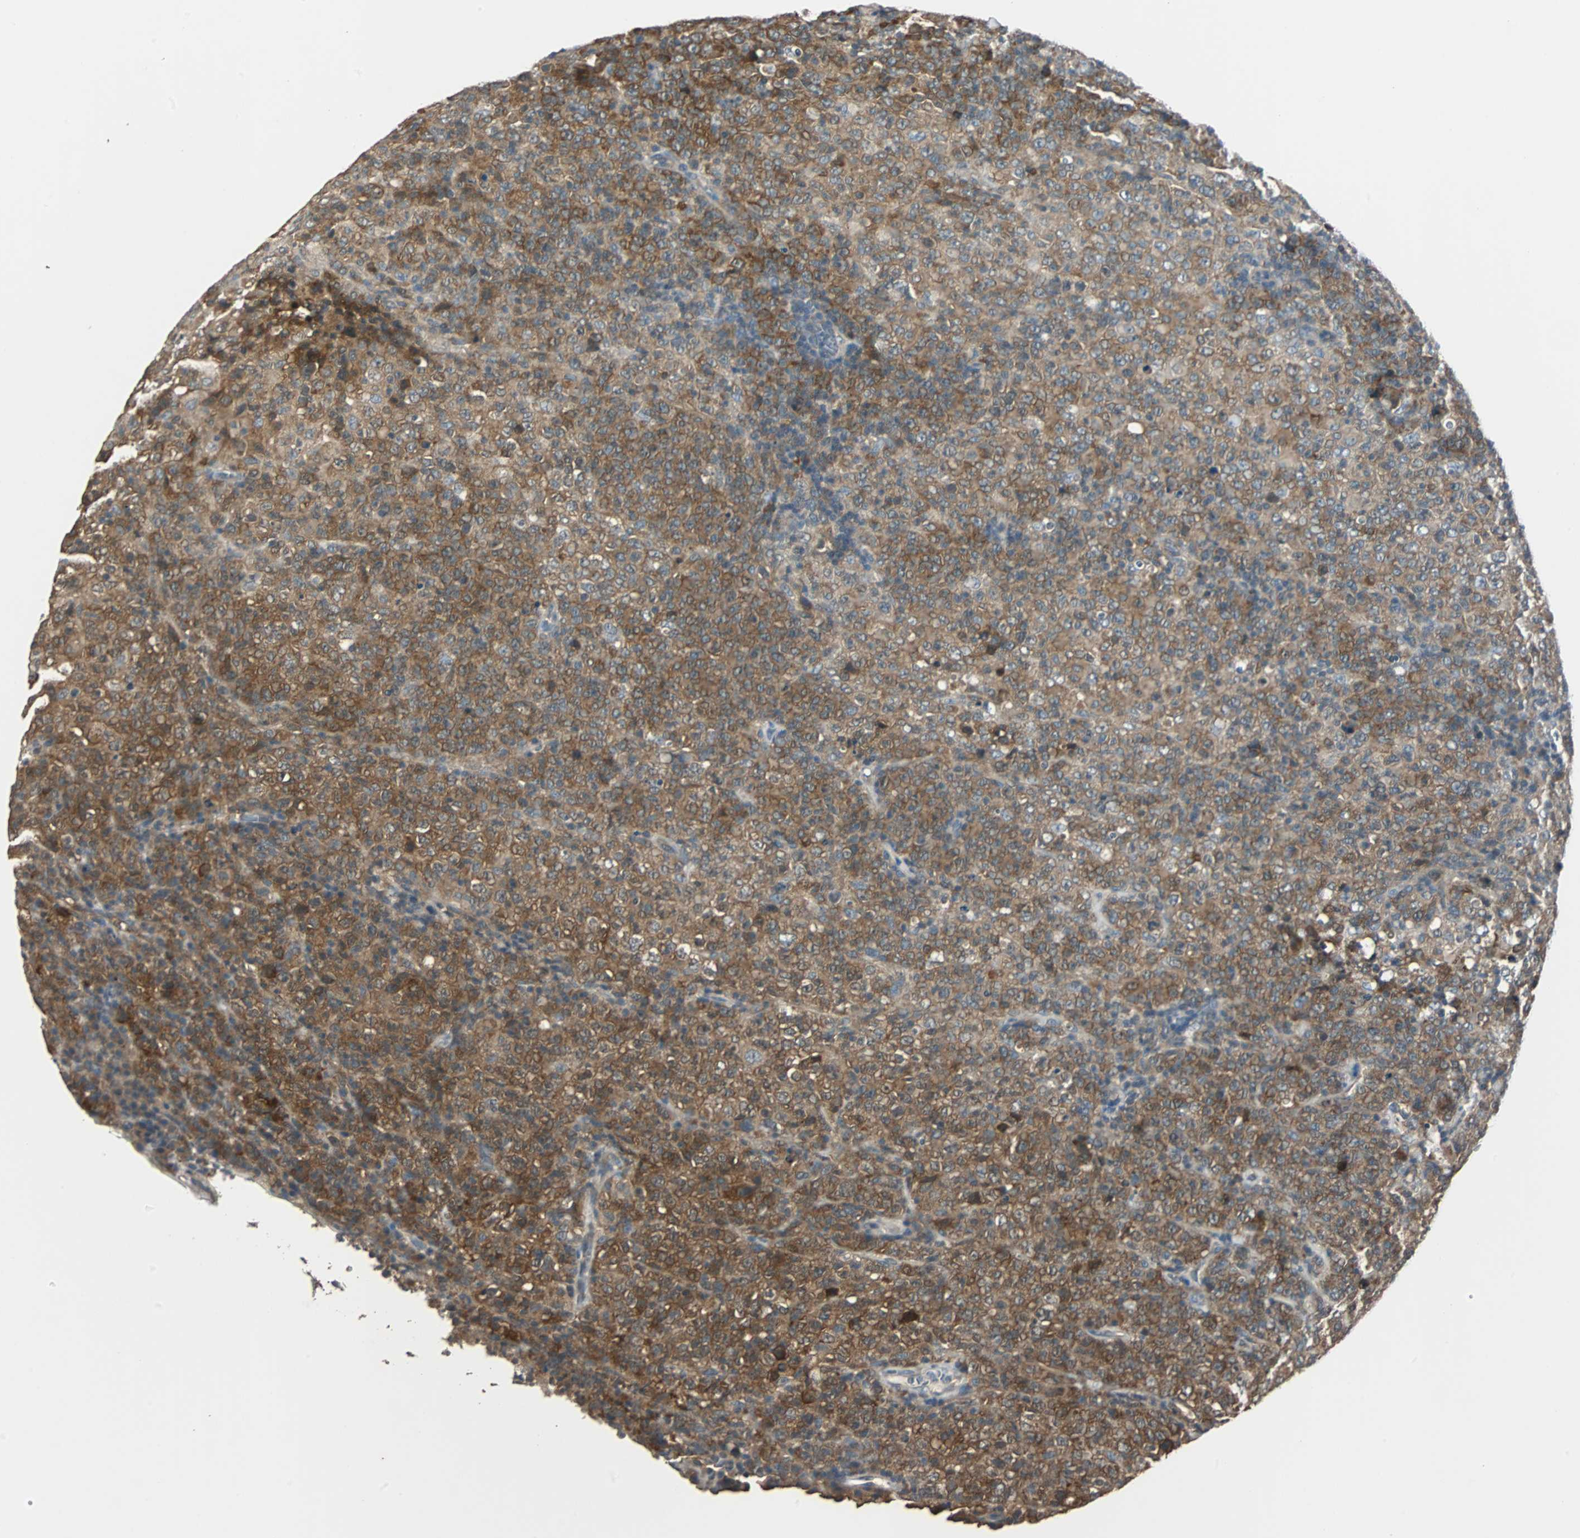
{"staining": {"intensity": "strong", "quantity": ">75%", "location": "cytoplasmic/membranous"}, "tissue": "lymphoma", "cell_type": "Tumor cells", "image_type": "cancer", "snomed": [{"axis": "morphology", "description": "Malignant lymphoma, non-Hodgkin's type, High grade"}, {"axis": "topography", "description": "Tonsil"}], "caption": "This is an image of IHC staining of high-grade malignant lymphoma, non-Hodgkin's type, which shows strong staining in the cytoplasmic/membranous of tumor cells.", "gene": "ABHD2", "patient": {"sex": "female", "age": 36}}